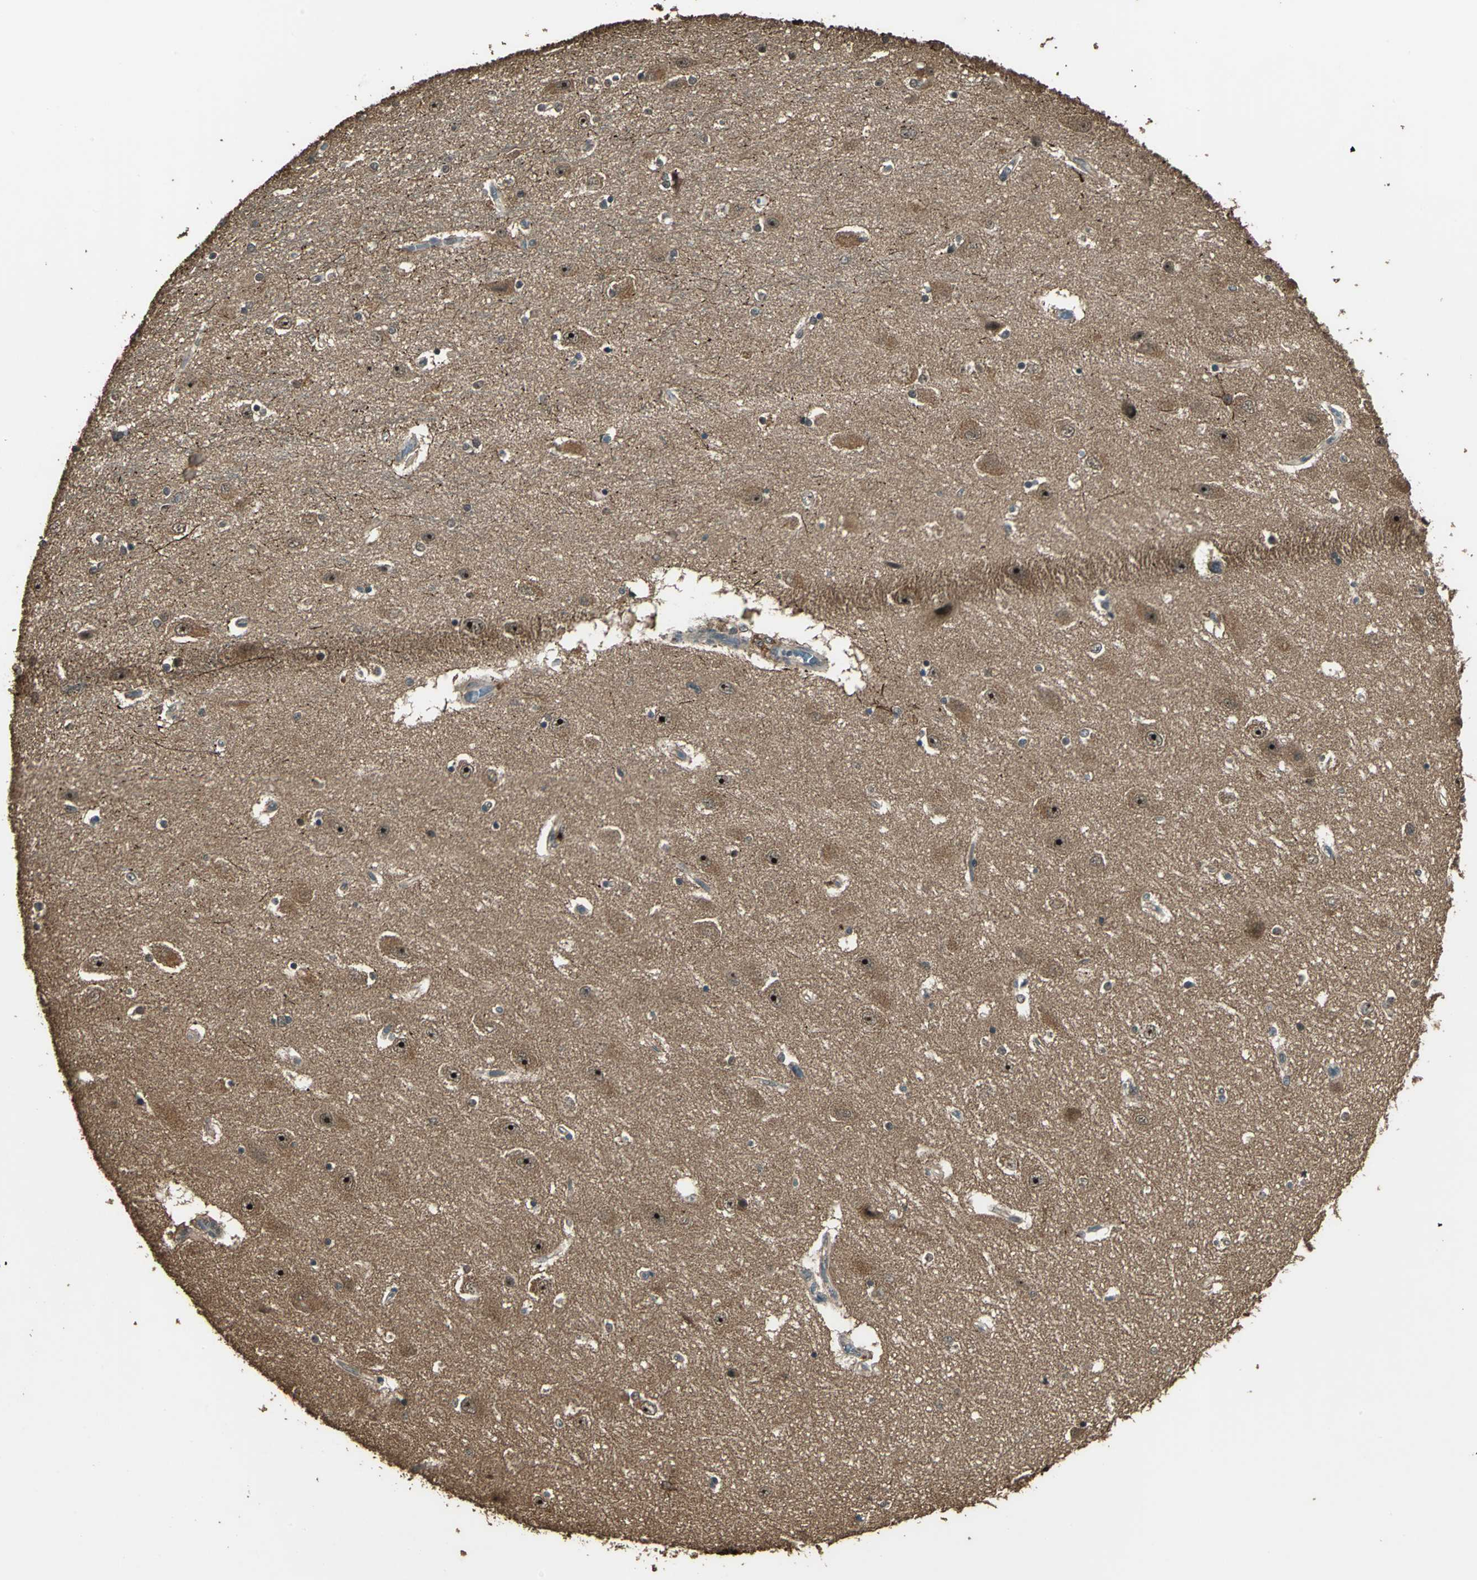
{"staining": {"intensity": "weak", "quantity": "25%-75%", "location": "cytoplasmic/membranous"}, "tissue": "hippocampus", "cell_type": "Glial cells", "image_type": "normal", "snomed": [{"axis": "morphology", "description": "Normal tissue, NOS"}, {"axis": "topography", "description": "Hippocampus"}], "caption": "Immunohistochemical staining of benign human hippocampus reveals weak cytoplasmic/membranous protein expression in about 25%-75% of glial cells. (Stains: DAB in brown, nuclei in blue, Microscopy: brightfield microscopy at high magnification).", "gene": "UCHL5", "patient": {"sex": "female", "age": 54}}